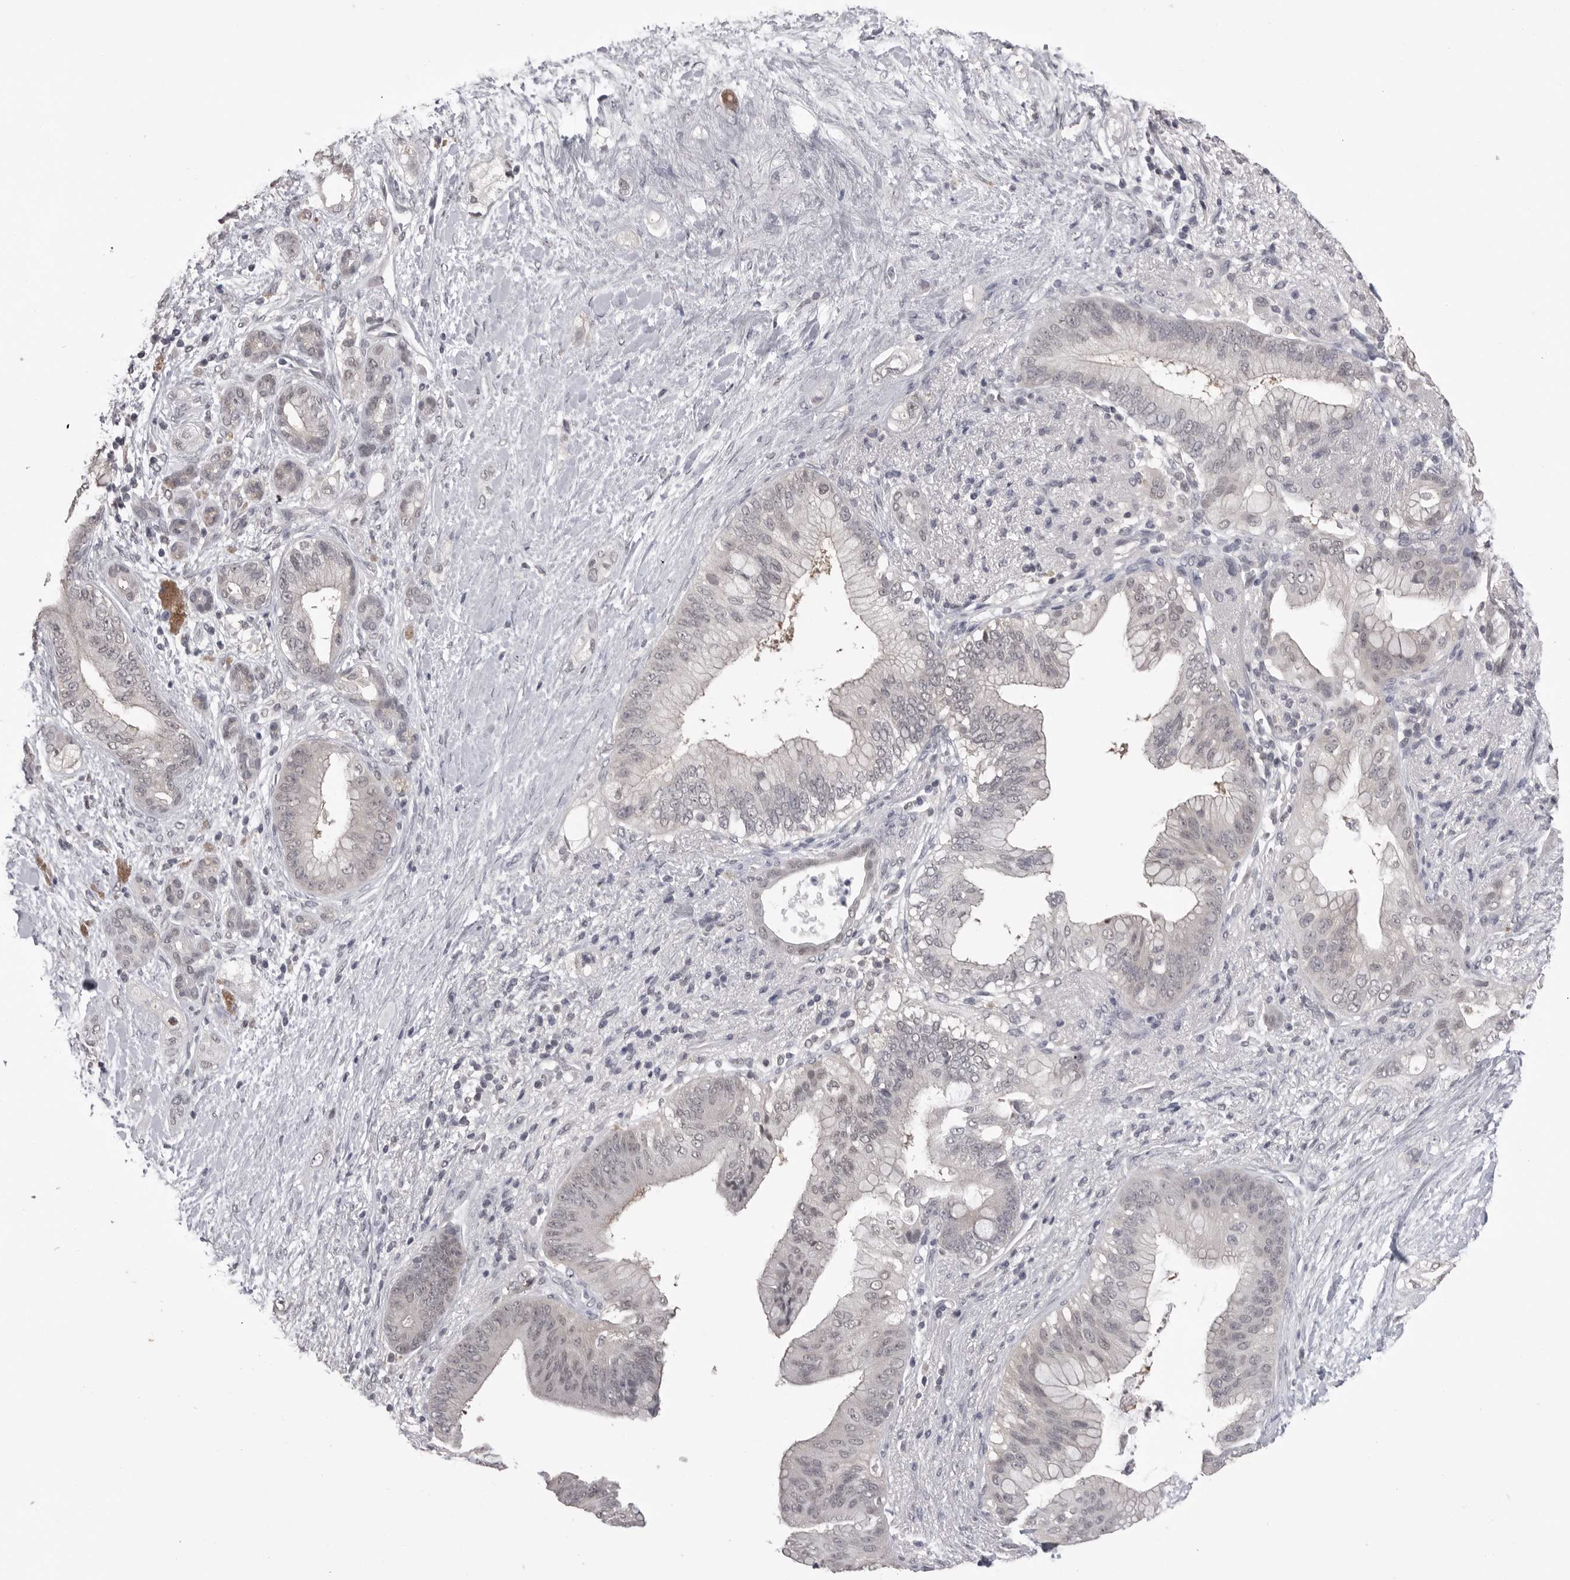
{"staining": {"intensity": "negative", "quantity": "none", "location": "none"}, "tissue": "pancreatic cancer", "cell_type": "Tumor cells", "image_type": "cancer", "snomed": [{"axis": "morphology", "description": "Adenocarcinoma, NOS"}, {"axis": "topography", "description": "Pancreas"}], "caption": "Immunohistochemistry (IHC) of human adenocarcinoma (pancreatic) exhibits no expression in tumor cells.", "gene": "DLG2", "patient": {"sex": "male", "age": 53}}